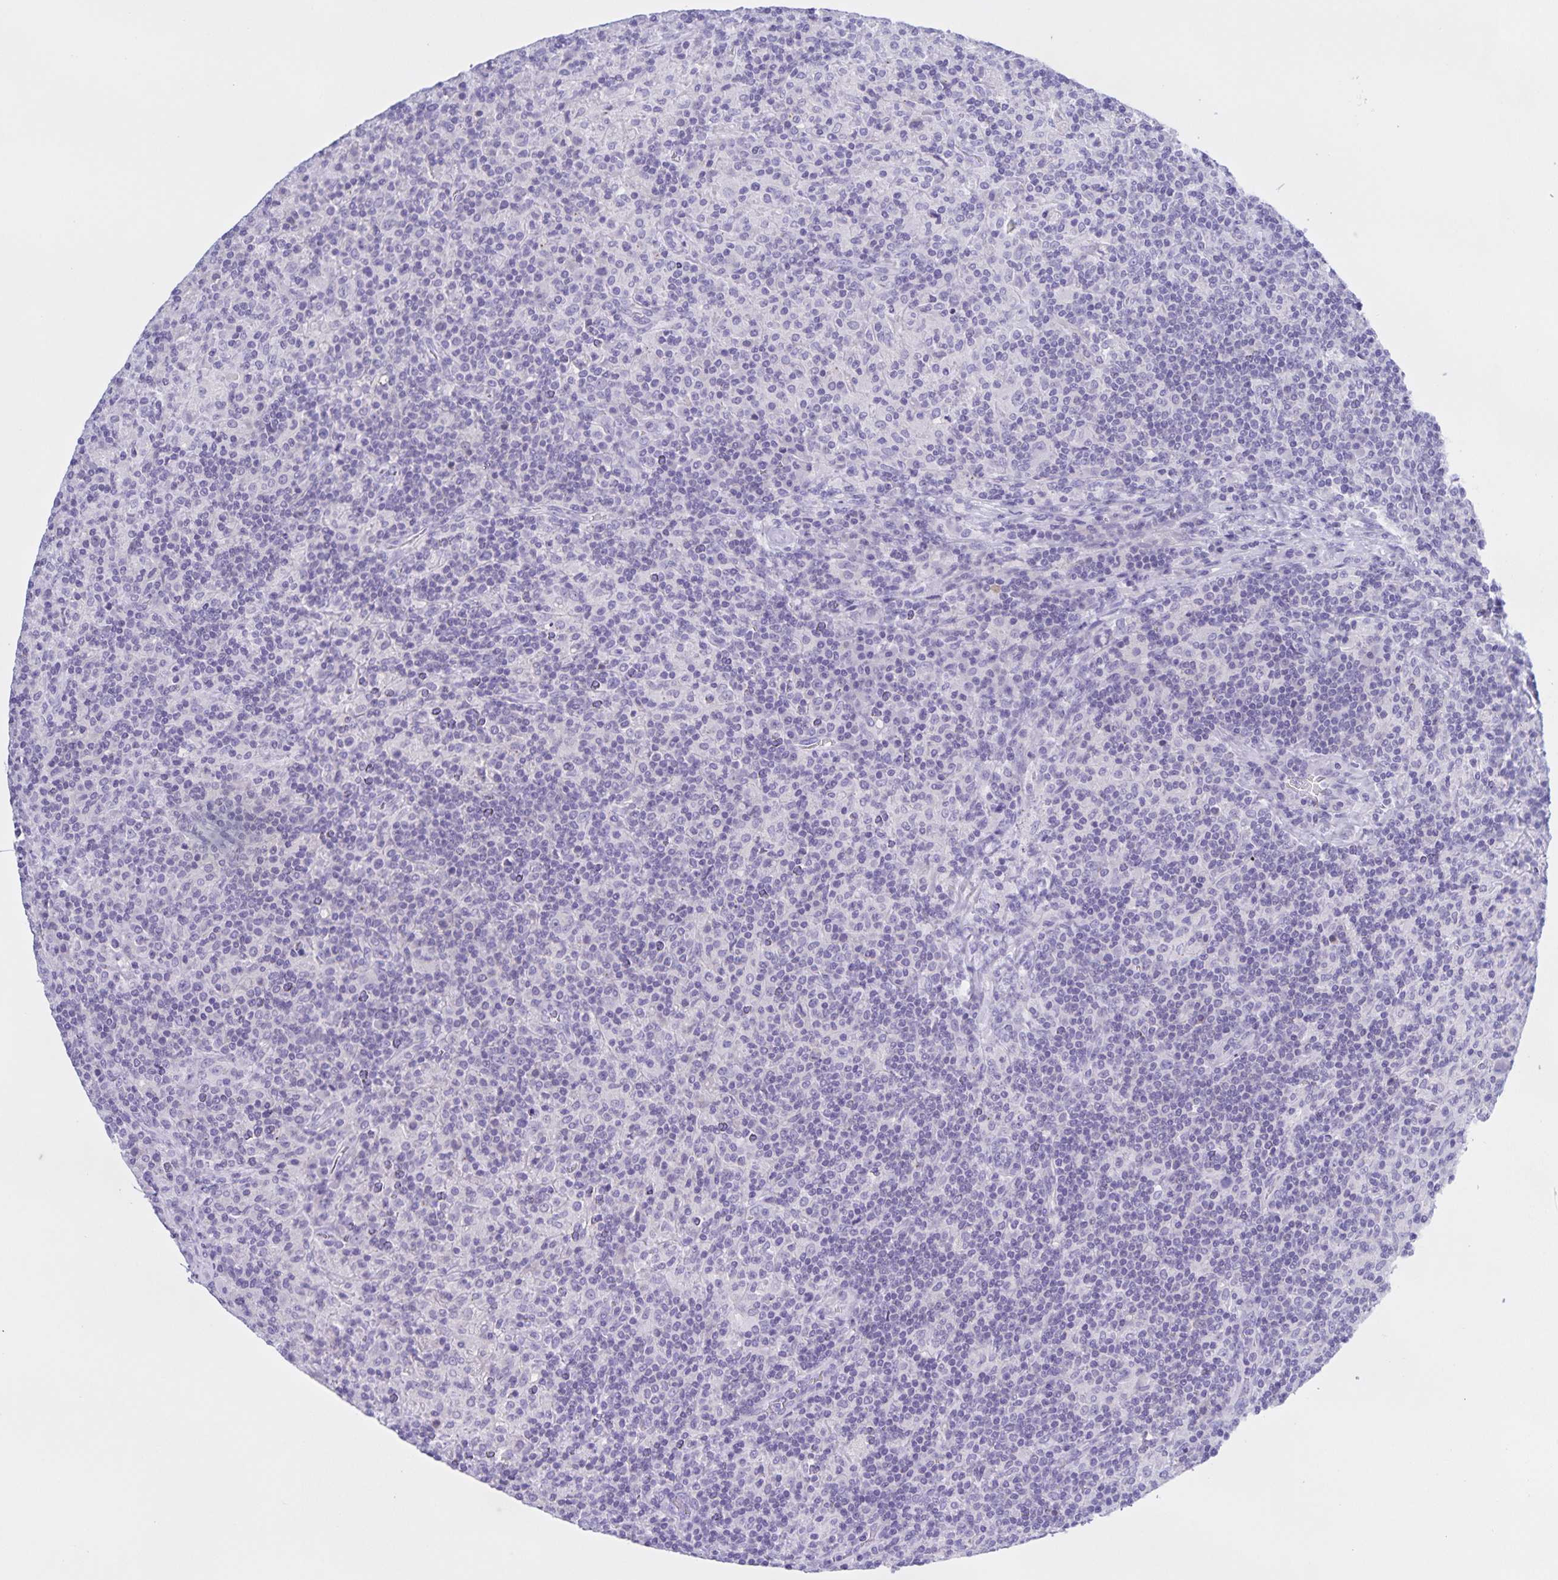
{"staining": {"intensity": "negative", "quantity": "none", "location": "none"}, "tissue": "lymphoma", "cell_type": "Tumor cells", "image_type": "cancer", "snomed": [{"axis": "morphology", "description": "Hodgkin's disease, NOS"}, {"axis": "topography", "description": "Lymph node"}], "caption": "Hodgkin's disease was stained to show a protein in brown. There is no significant staining in tumor cells.", "gene": "CATSPER4", "patient": {"sex": "male", "age": 70}}